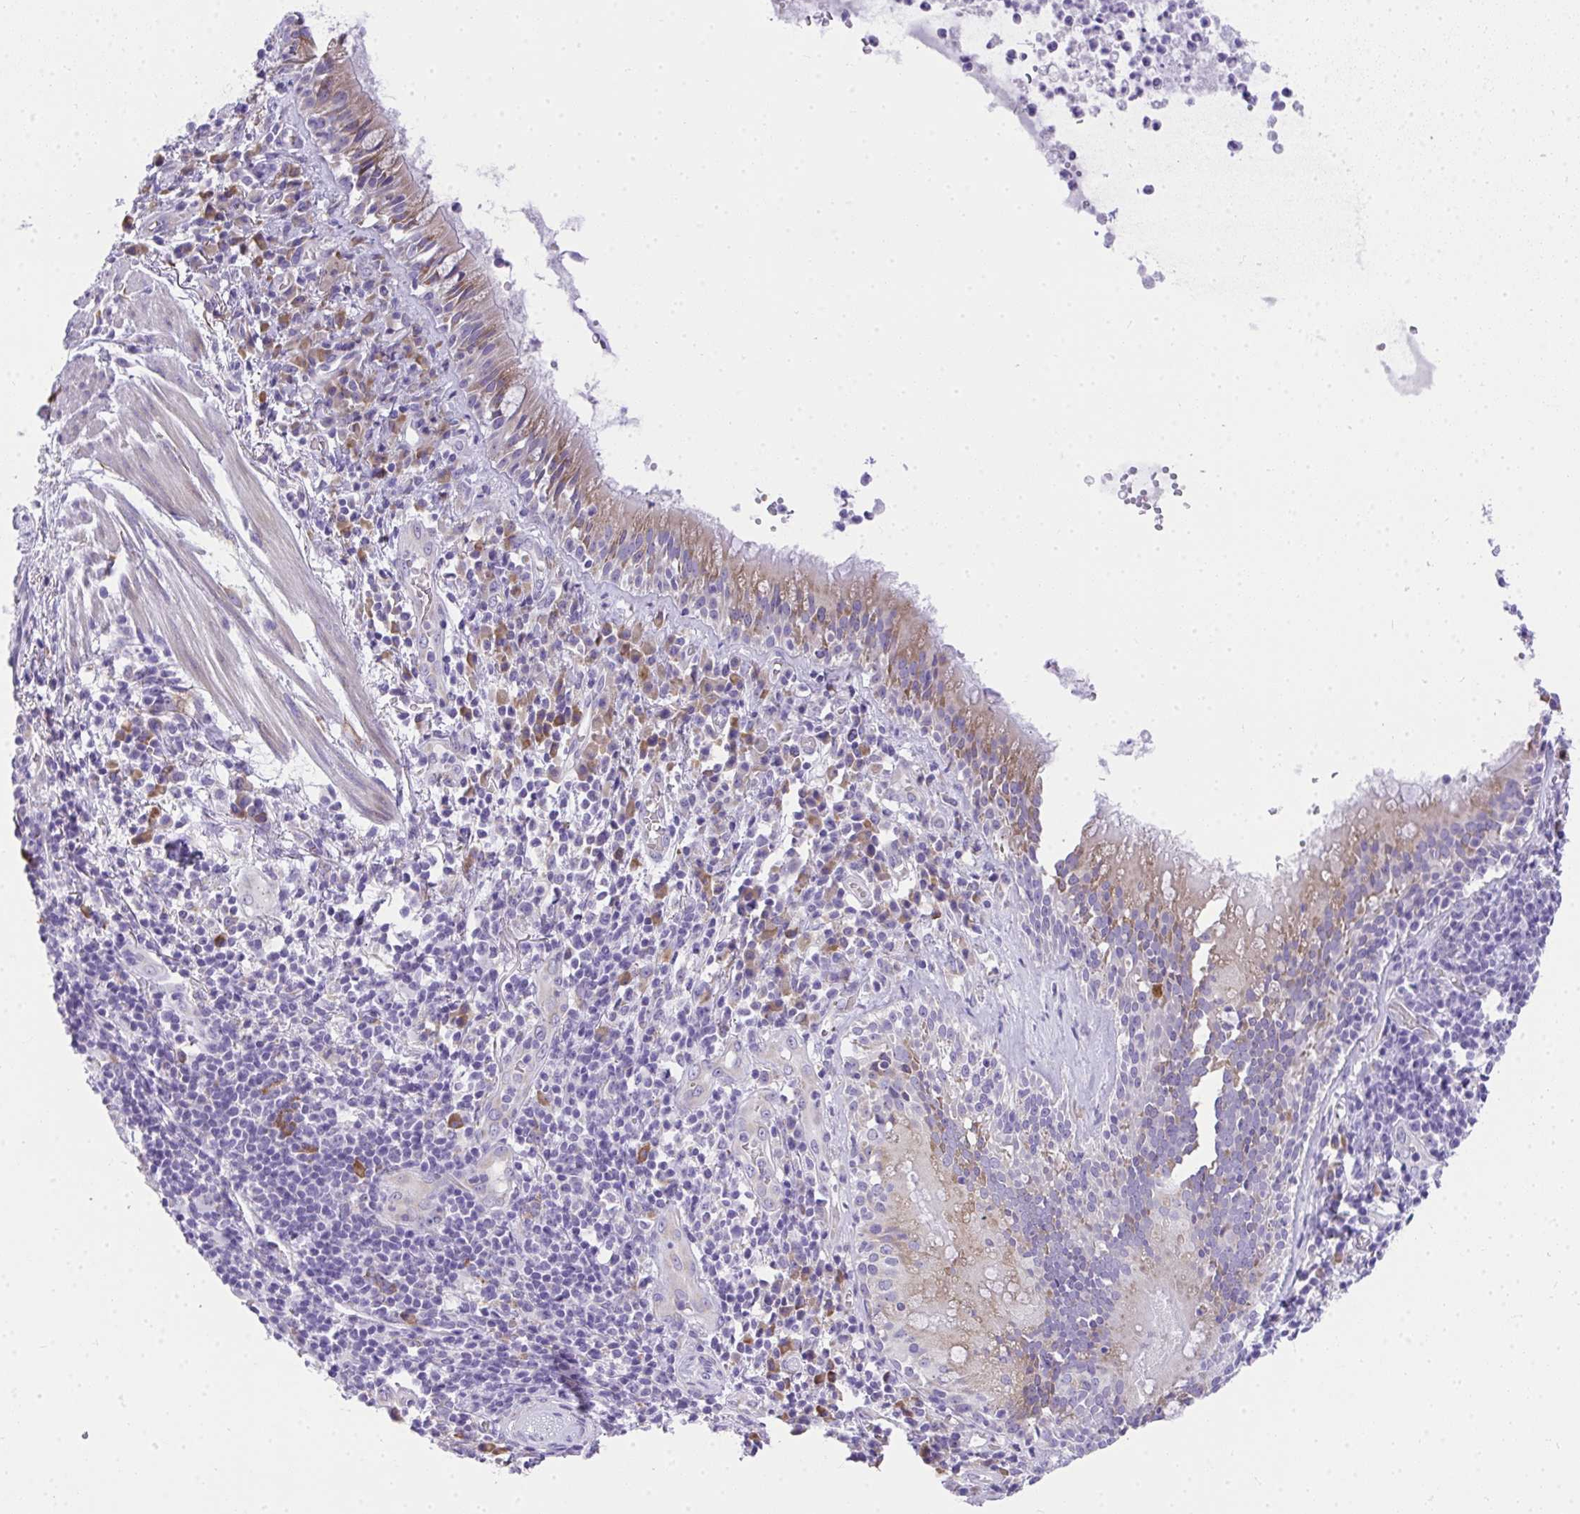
{"staining": {"intensity": "weak", "quantity": "25%-75%", "location": "cytoplasmic/membranous"}, "tissue": "bronchus", "cell_type": "Respiratory epithelial cells", "image_type": "normal", "snomed": [{"axis": "morphology", "description": "Normal tissue, NOS"}, {"axis": "topography", "description": "Cartilage tissue"}, {"axis": "topography", "description": "Bronchus"}], "caption": "This histopathology image displays IHC staining of normal bronchus, with low weak cytoplasmic/membranous staining in about 25%-75% of respiratory epithelial cells.", "gene": "ADRA2C", "patient": {"sex": "male", "age": 56}}